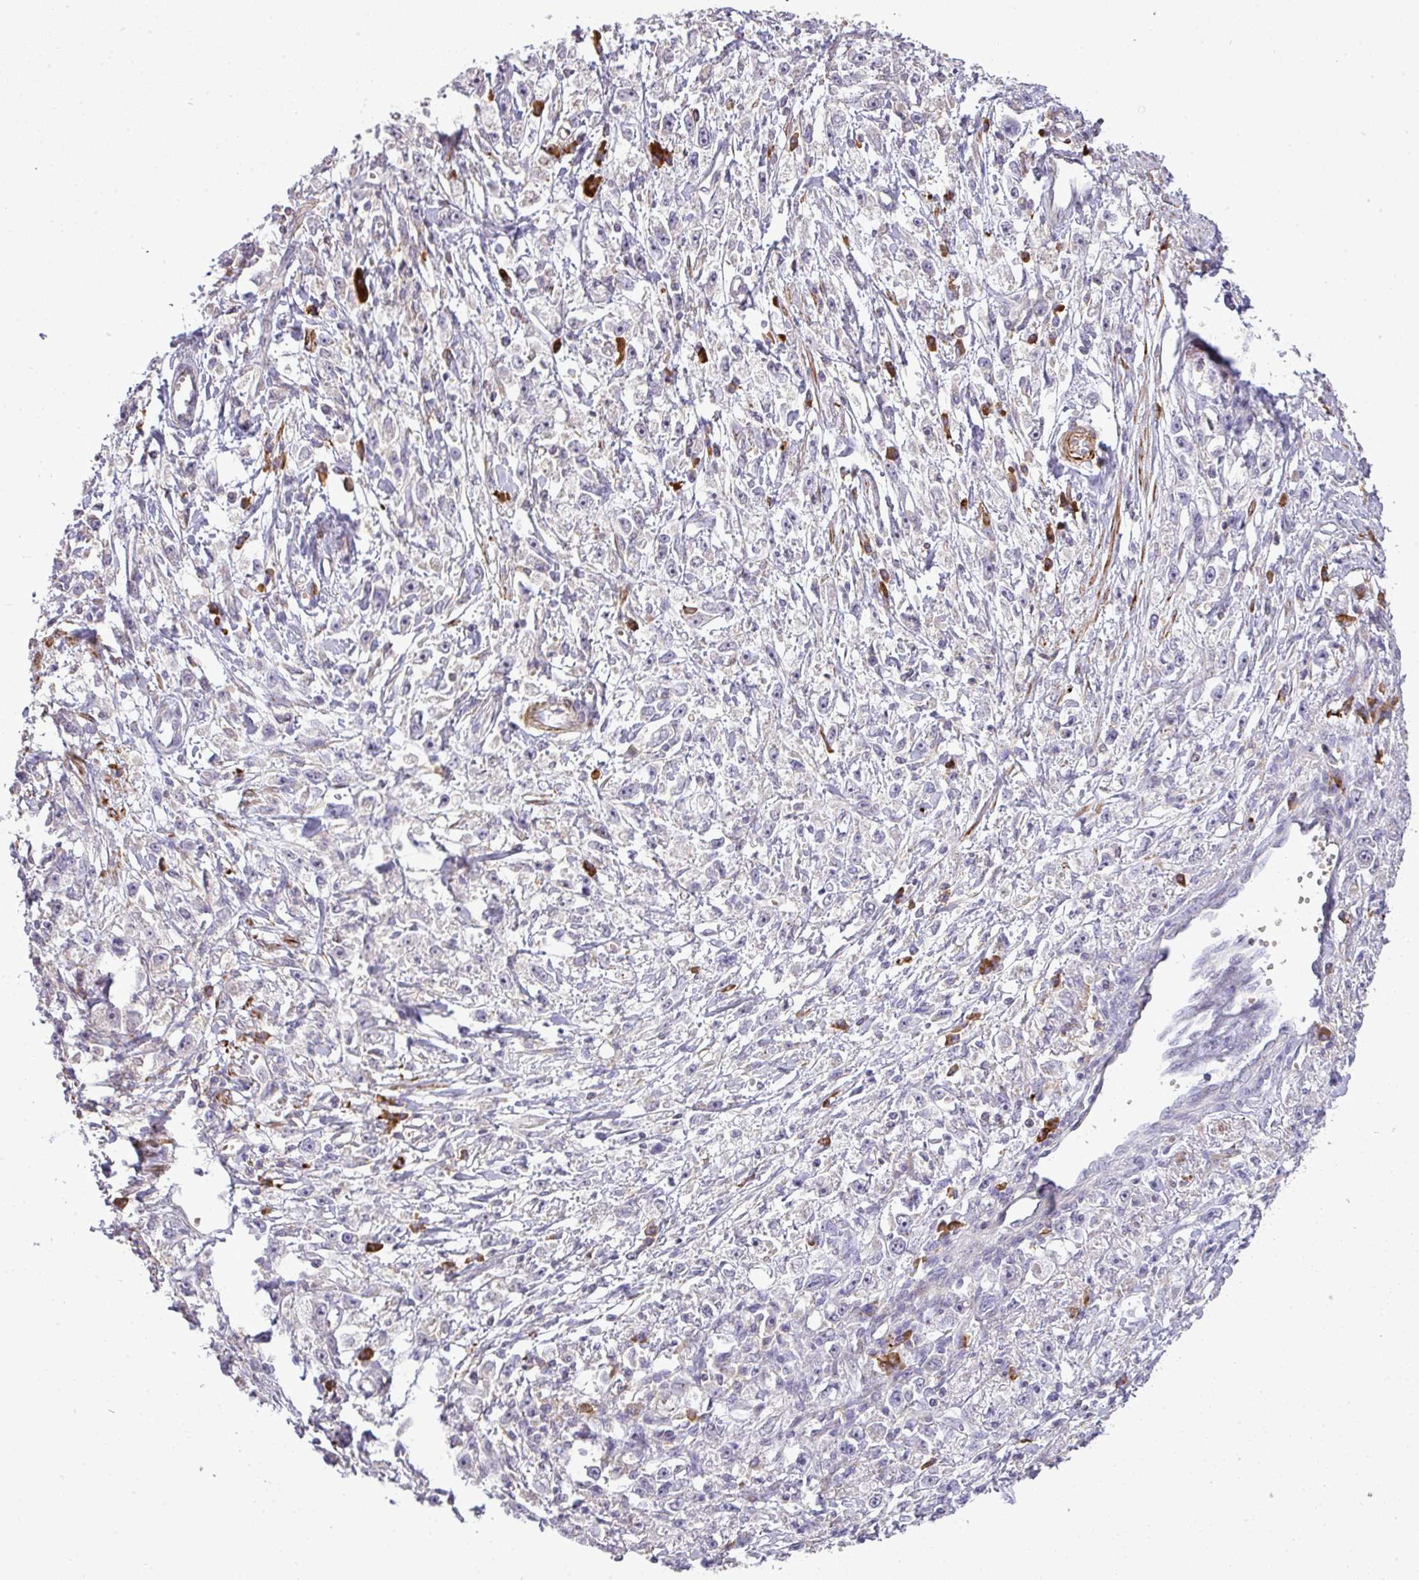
{"staining": {"intensity": "negative", "quantity": "none", "location": "none"}, "tissue": "stomach cancer", "cell_type": "Tumor cells", "image_type": "cancer", "snomed": [{"axis": "morphology", "description": "Adenocarcinoma, NOS"}, {"axis": "topography", "description": "Stomach"}], "caption": "Immunohistochemistry (IHC) histopathology image of neoplastic tissue: human stomach cancer (adenocarcinoma) stained with DAB (3,3'-diaminobenzidine) displays no significant protein staining in tumor cells. Nuclei are stained in blue.", "gene": "TPRA1", "patient": {"sex": "female", "age": 59}}